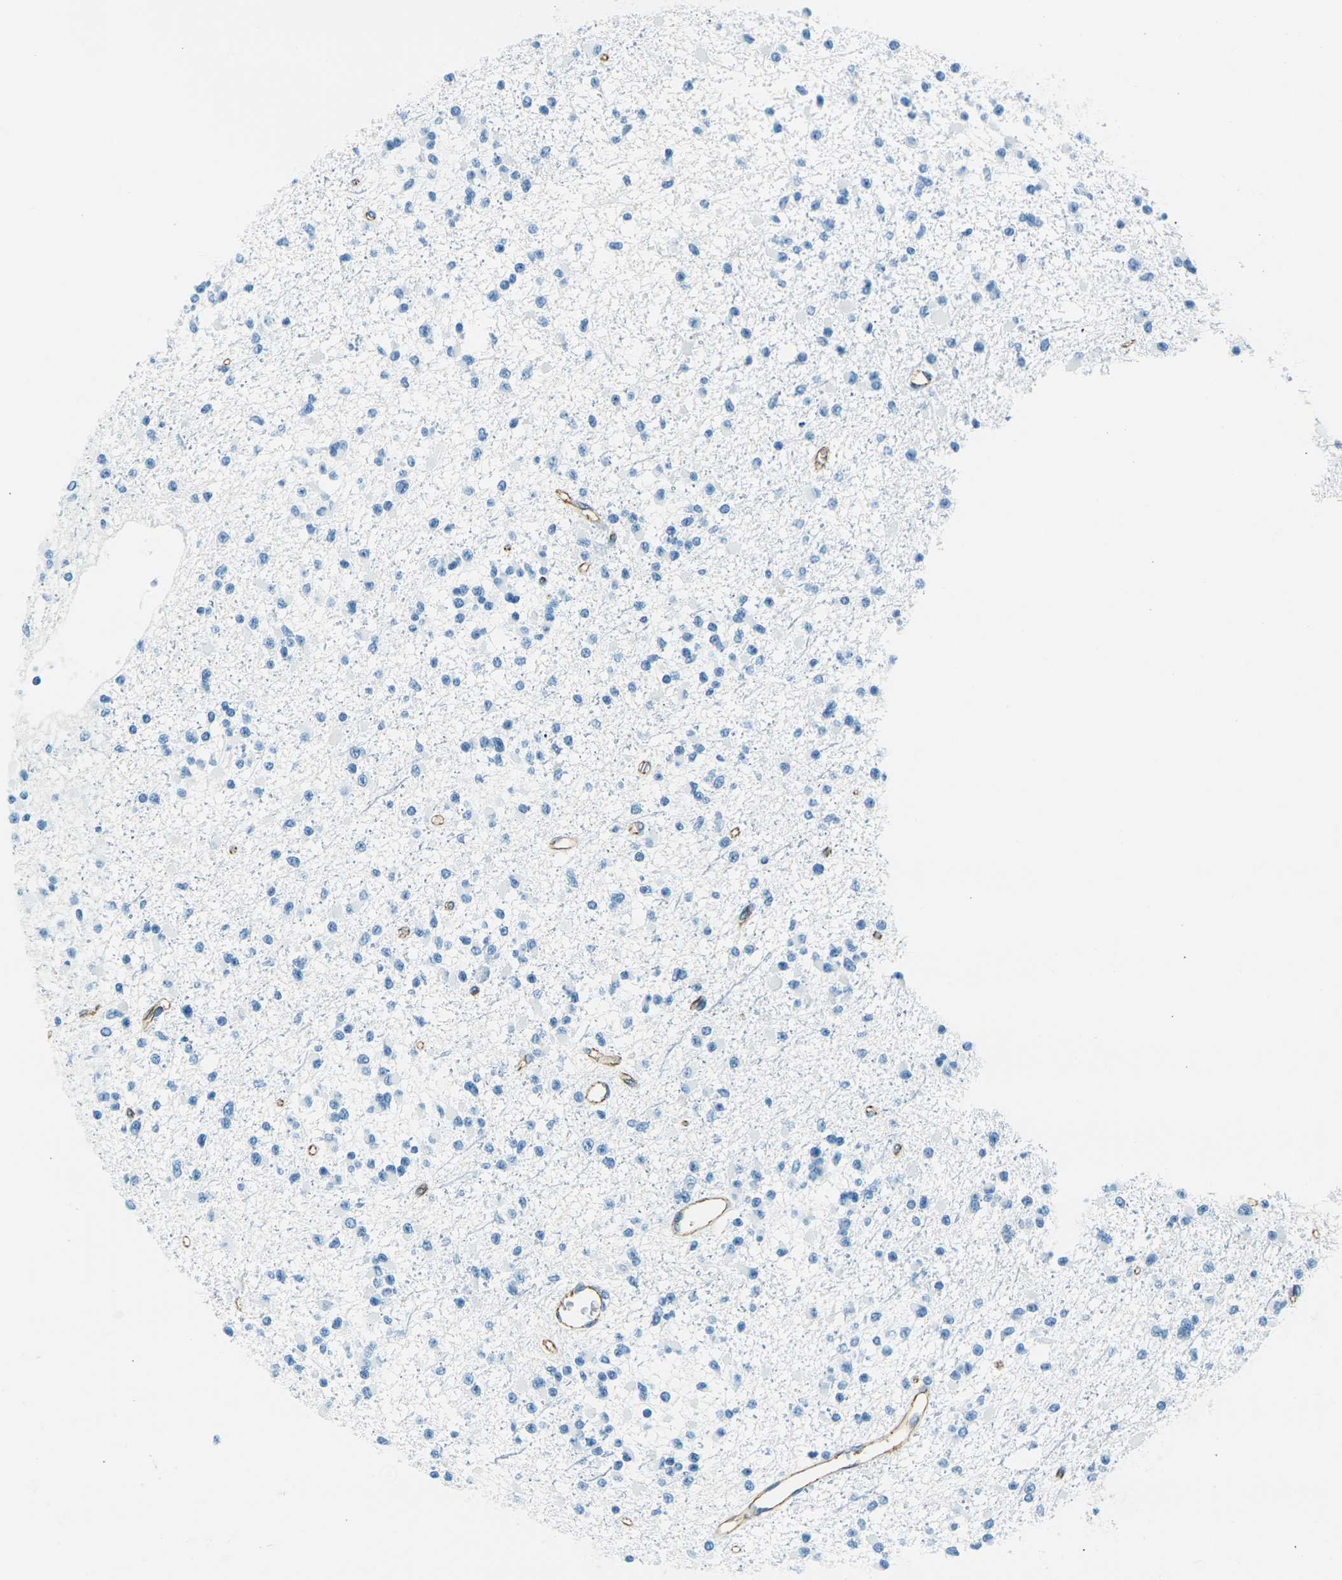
{"staining": {"intensity": "negative", "quantity": "none", "location": "none"}, "tissue": "glioma", "cell_type": "Tumor cells", "image_type": "cancer", "snomed": [{"axis": "morphology", "description": "Glioma, malignant, Low grade"}, {"axis": "topography", "description": "Brain"}], "caption": "Immunohistochemistry (IHC) histopathology image of human glioma stained for a protein (brown), which demonstrates no expression in tumor cells.", "gene": "OCLN", "patient": {"sex": "female", "age": 22}}